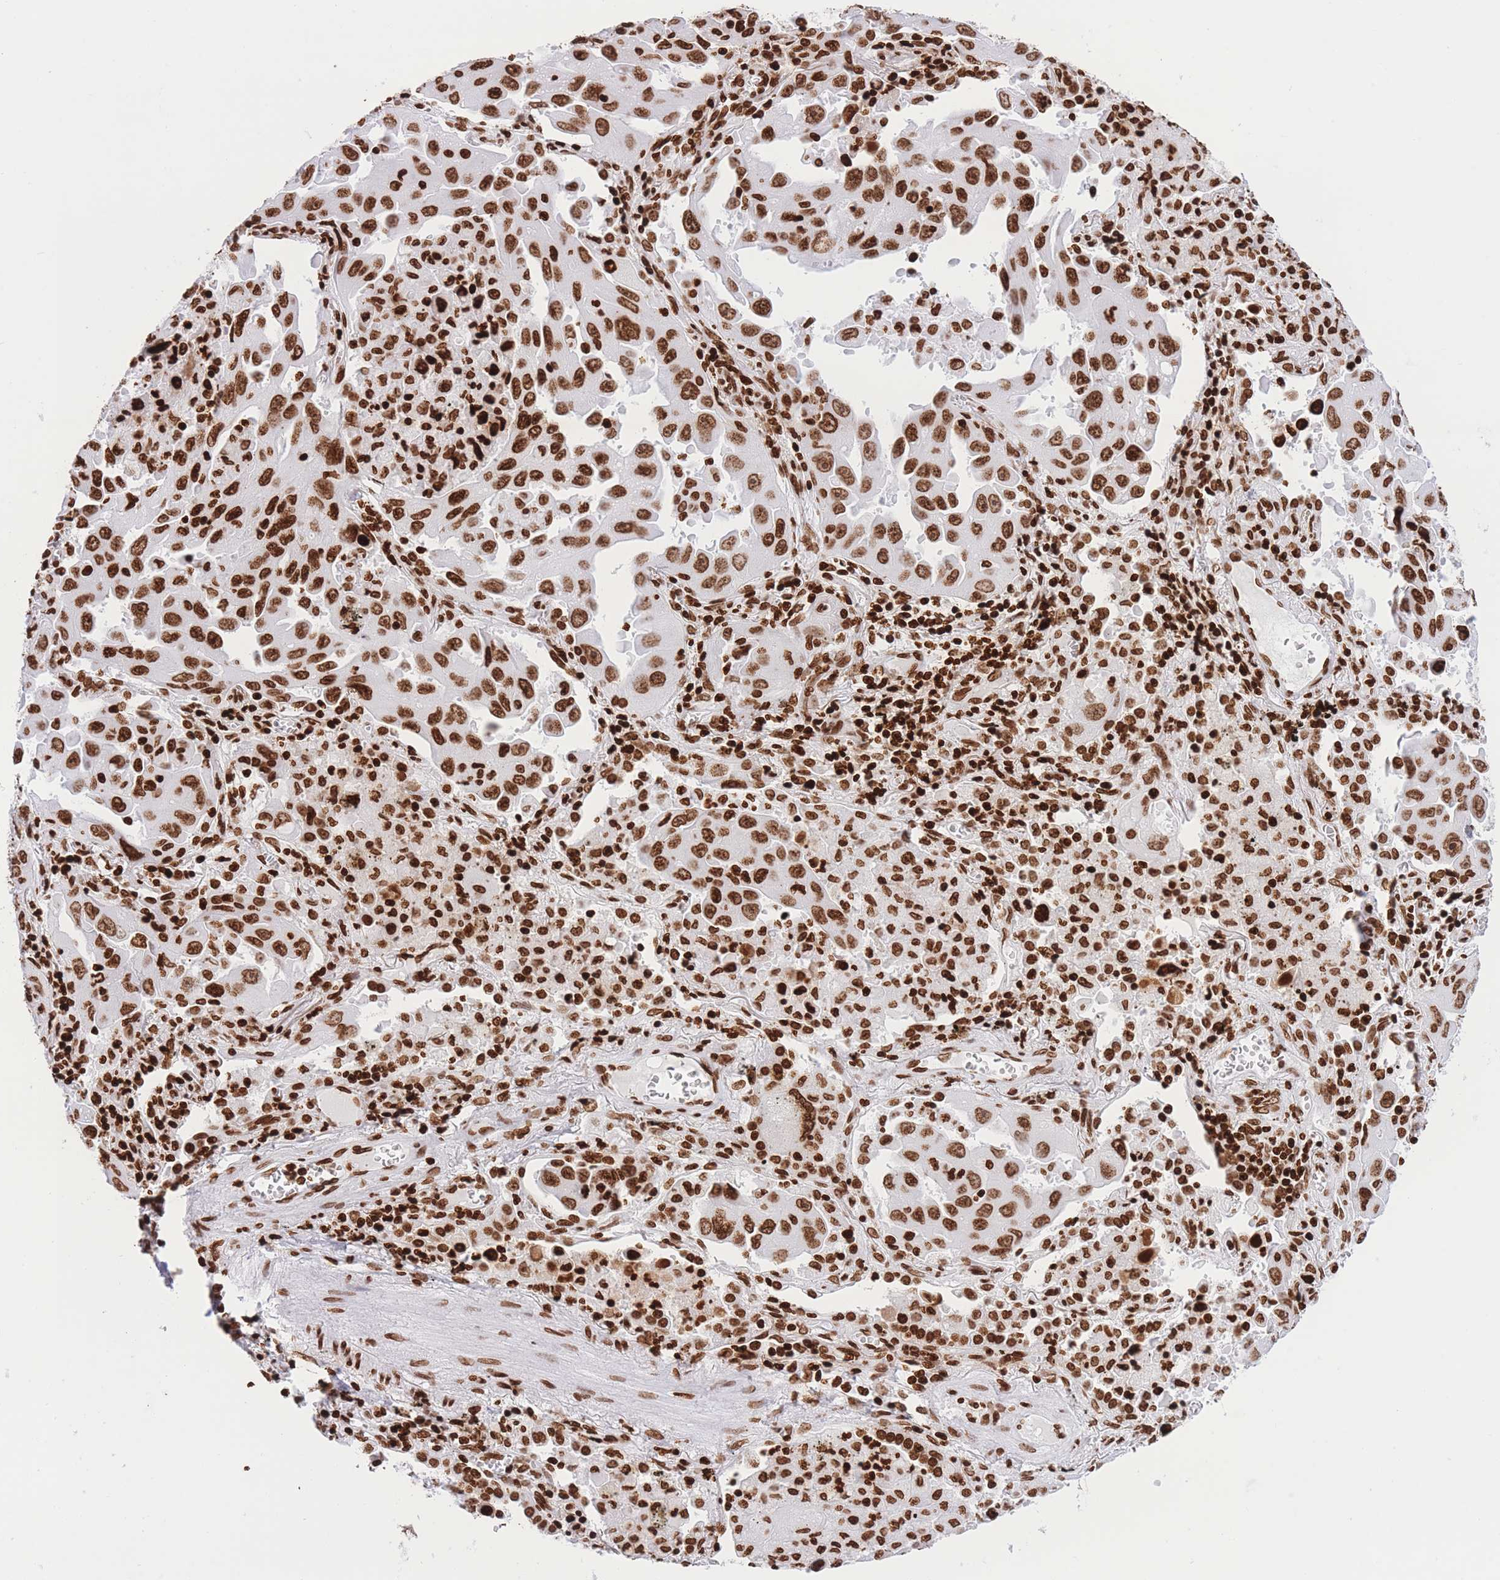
{"staining": {"intensity": "strong", "quantity": ">75%", "location": "nuclear"}, "tissue": "lung cancer", "cell_type": "Tumor cells", "image_type": "cancer", "snomed": [{"axis": "morphology", "description": "Adenocarcinoma, NOS"}, {"axis": "topography", "description": "Lung"}], "caption": "Protein expression by immunohistochemistry (IHC) reveals strong nuclear staining in about >75% of tumor cells in lung cancer. (DAB (3,3'-diaminobenzidine) IHC, brown staining for protein, blue staining for nuclei).", "gene": "H2BC11", "patient": {"sex": "male", "age": 66}}